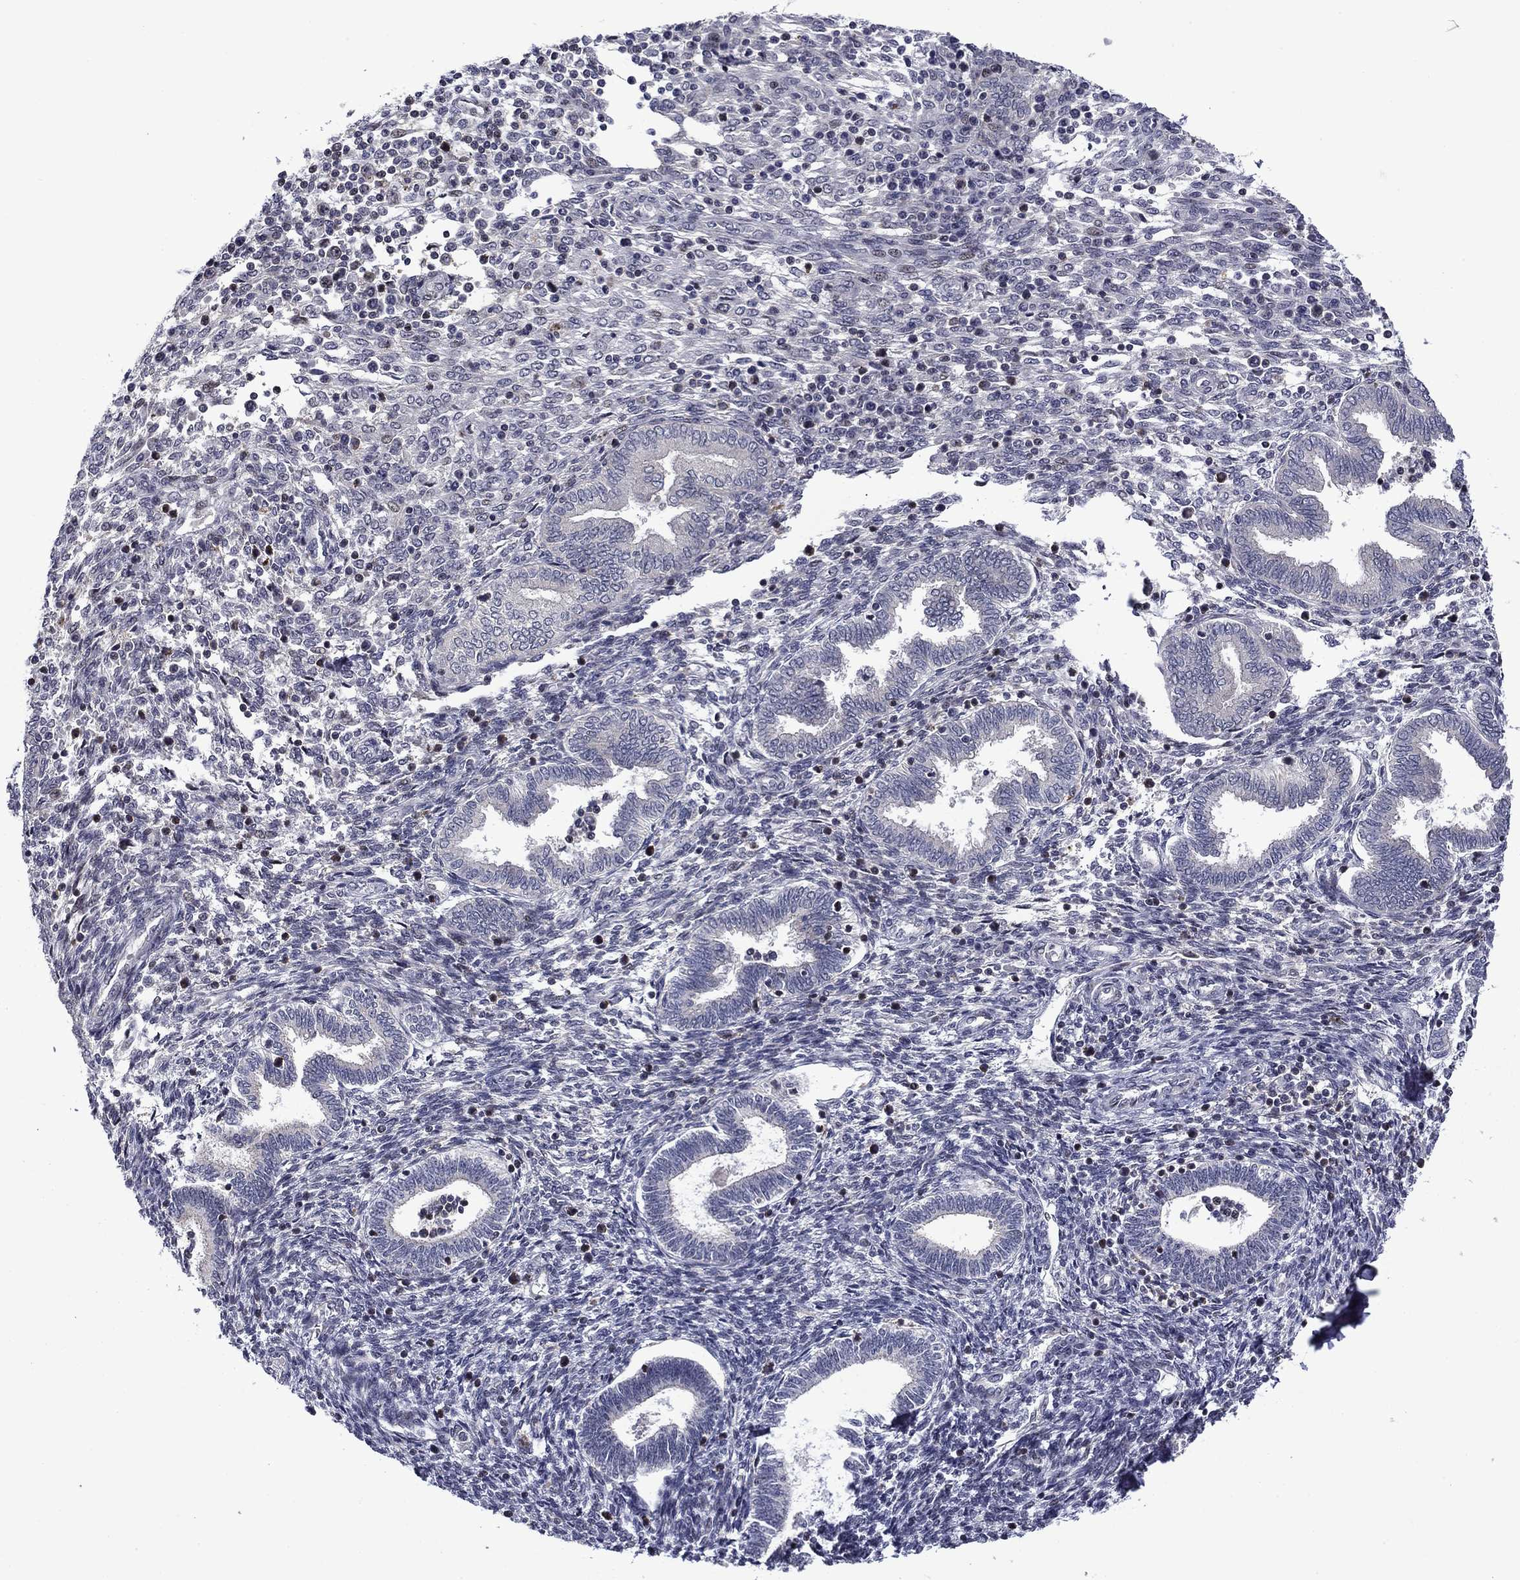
{"staining": {"intensity": "negative", "quantity": "none", "location": "none"}, "tissue": "endometrium", "cell_type": "Cells in endometrial stroma", "image_type": "normal", "snomed": [{"axis": "morphology", "description": "Normal tissue, NOS"}, {"axis": "topography", "description": "Endometrium"}], "caption": "Immunohistochemistry image of benign endometrium: endometrium stained with DAB (3,3'-diaminobenzidine) displays no significant protein positivity in cells in endometrial stroma. The staining is performed using DAB brown chromogen with nuclei counter-stained in using hematoxylin.", "gene": "B3GAT1", "patient": {"sex": "female", "age": 42}}